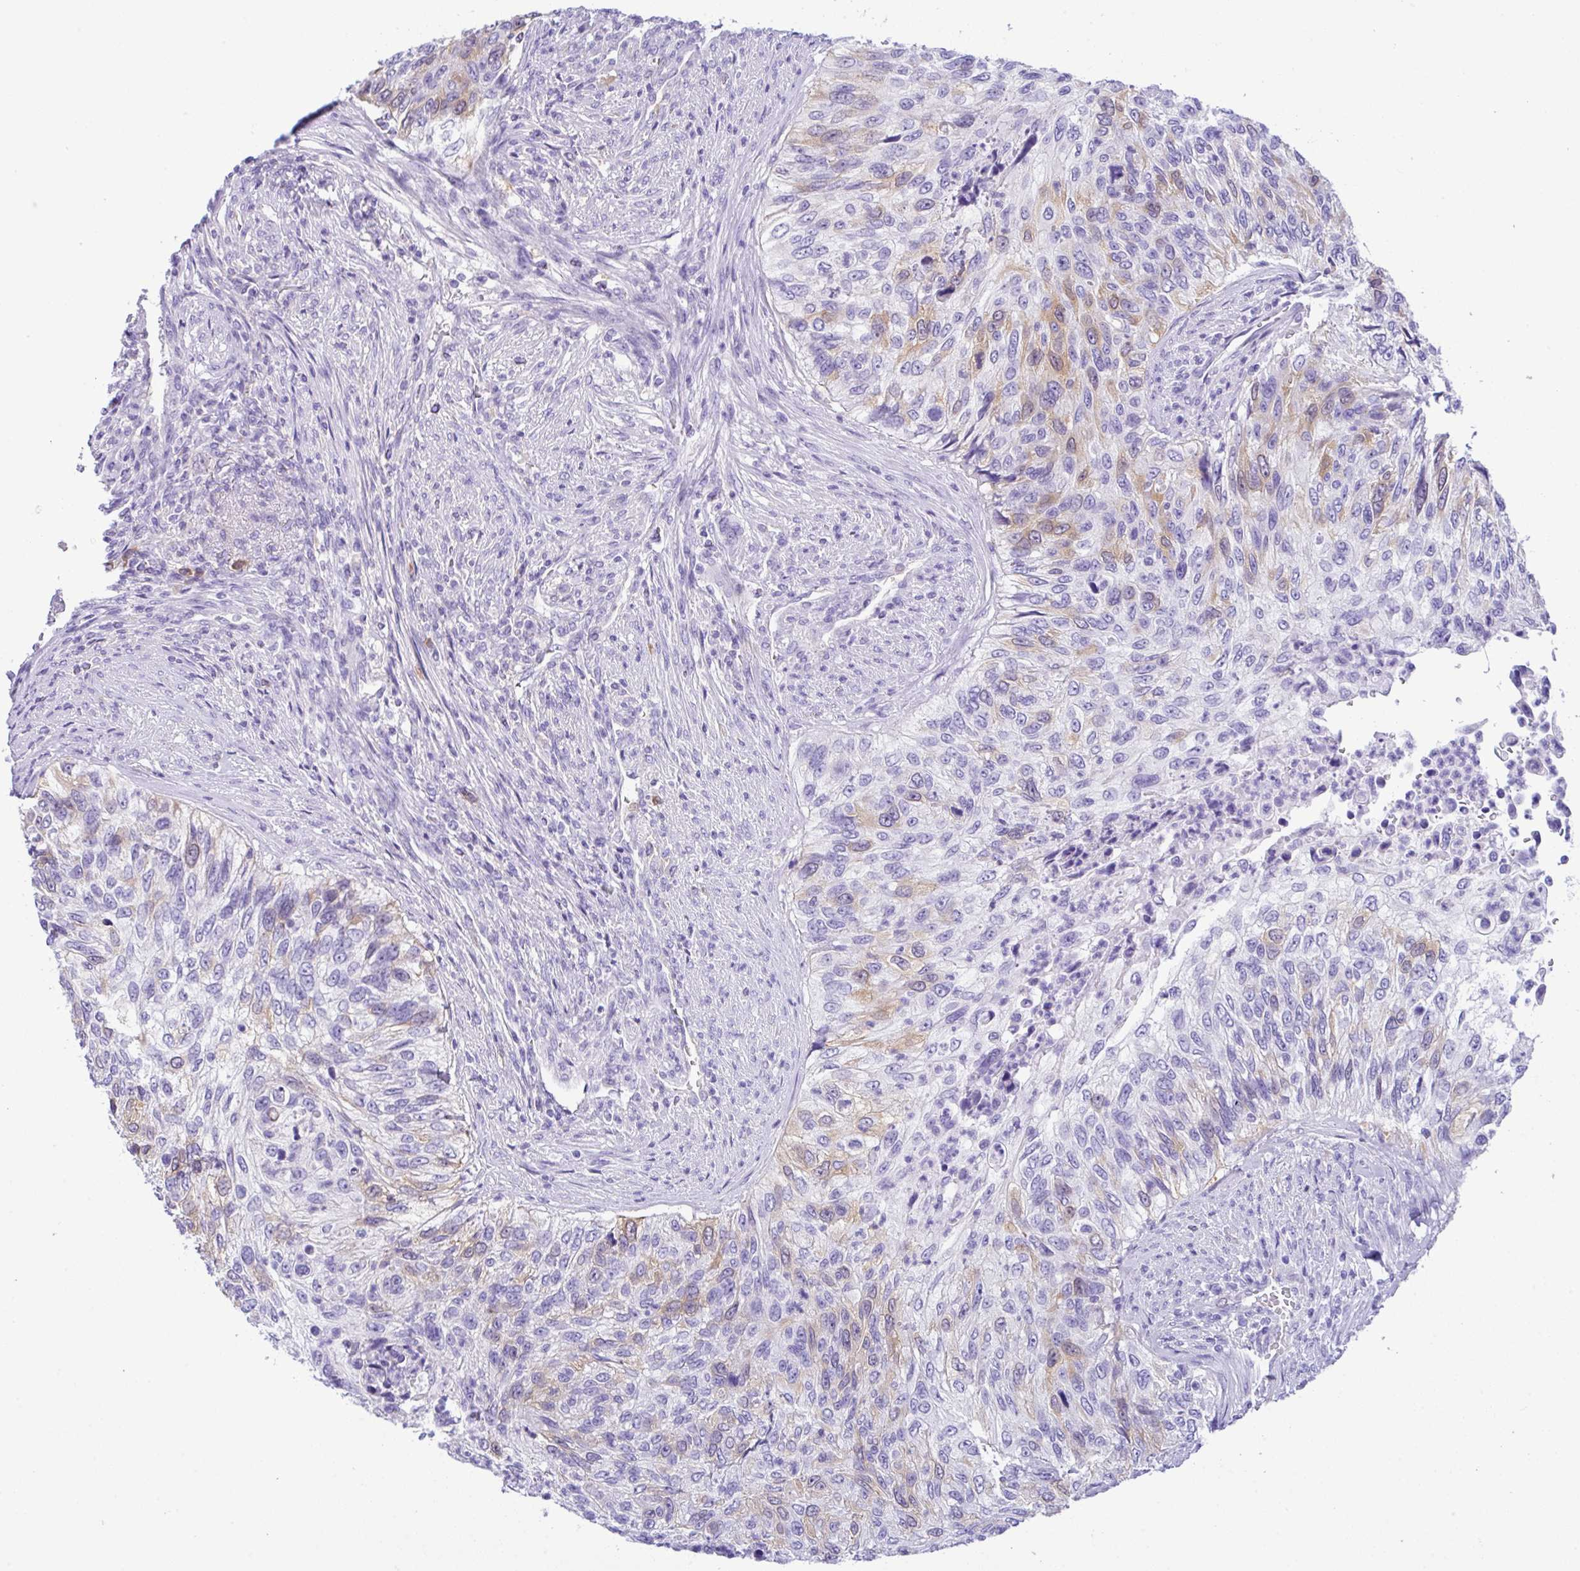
{"staining": {"intensity": "weak", "quantity": "<25%", "location": "cytoplasmic/membranous"}, "tissue": "urothelial cancer", "cell_type": "Tumor cells", "image_type": "cancer", "snomed": [{"axis": "morphology", "description": "Urothelial carcinoma, High grade"}, {"axis": "topography", "description": "Urinary bladder"}], "caption": "Immunohistochemistry (IHC) image of neoplastic tissue: high-grade urothelial carcinoma stained with DAB exhibits no significant protein staining in tumor cells. The staining is performed using DAB brown chromogen with nuclei counter-stained in using hematoxylin.", "gene": "RRM2", "patient": {"sex": "female", "age": 60}}